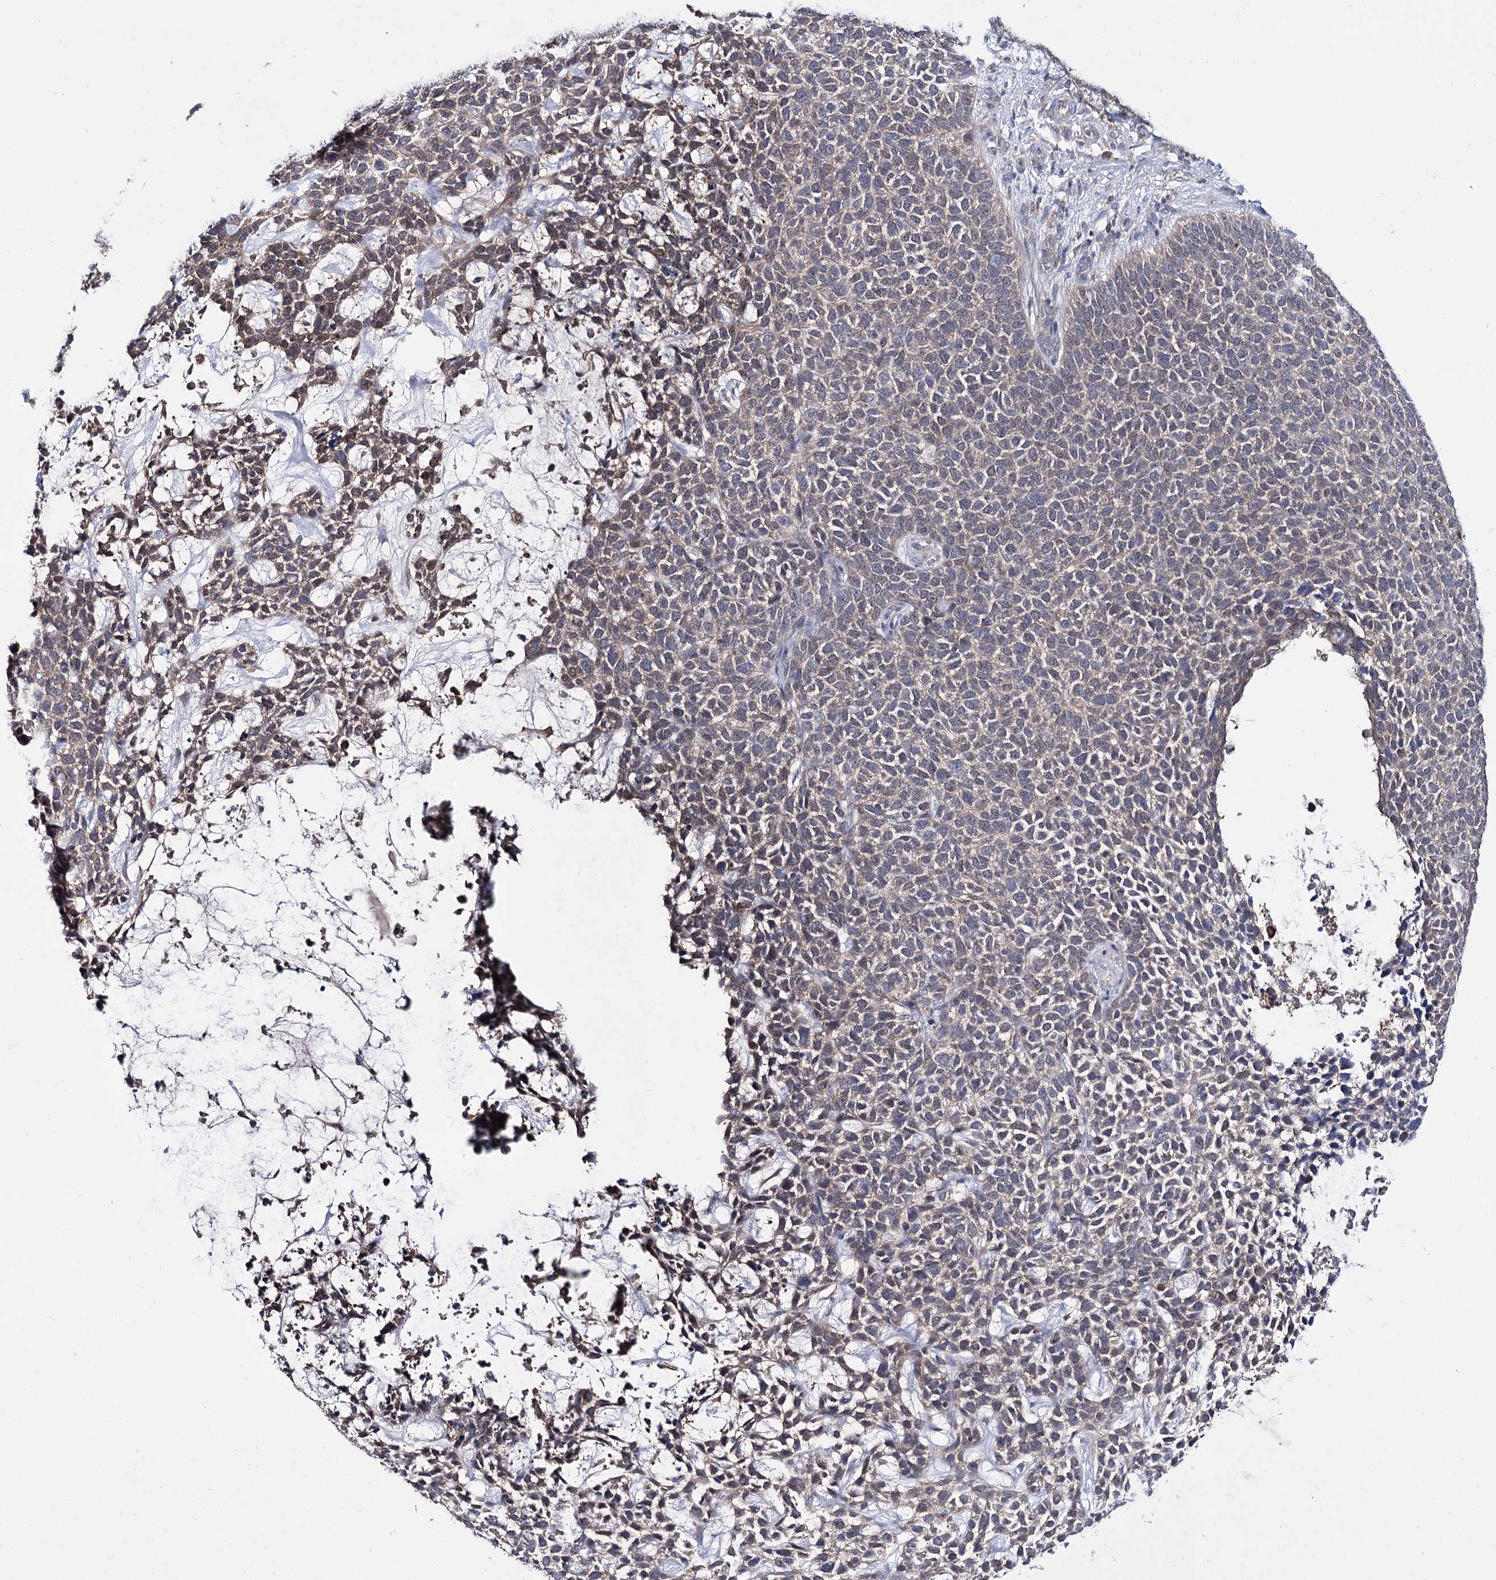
{"staining": {"intensity": "weak", "quantity": ">75%", "location": "cytoplasmic/membranous"}, "tissue": "skin cancer", "cell_type": "Tumor cells", "image_type": "cancer", "snomed": [{"axis": "morphology", "description": "Basal cell carcinoma"}, {"axis": "topography", "description": "Skin"}], "caption": "Skin cancer (basal cell carcinoma) stained for a protein reveals weak cytoplasmic/membranous positivity in tumor cells.", "gene": "PTER", "patient": {"sex": "female", "age": 84}}